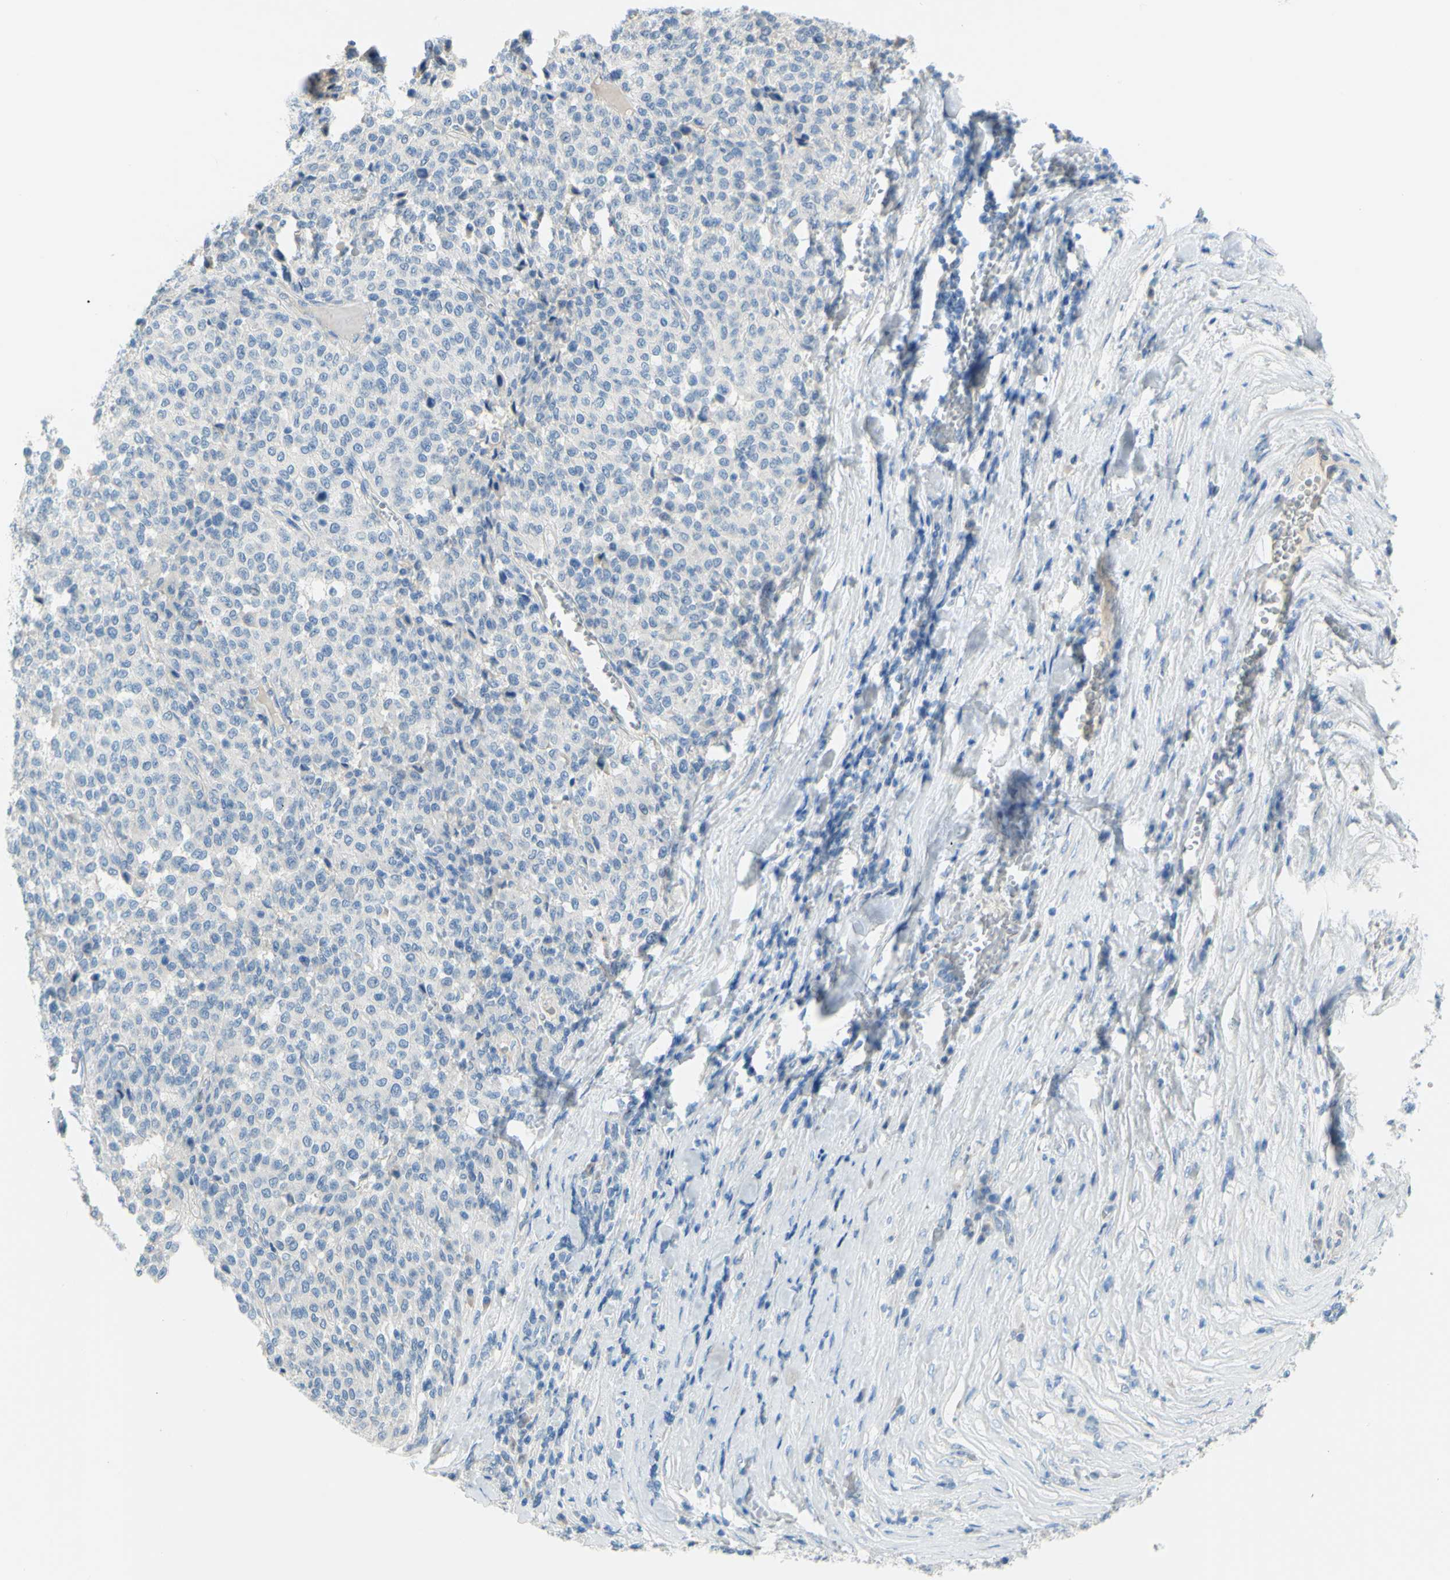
{"staining": {"intensity": "negative", "quantity": "none", "location": "none"}, "tissue": "melanoma", "cell_type": "Tumor cells", "image_type": "cancer", "snomed": [{"axis": "morphology", "description": "Malignant melanoma, Metastatic site"}, {"axis": "topography", "description": "Pancreas"}], "caption": "Tumor cells are negative for protein expression in human melanoma.", "gene": "SLC1A2", "patient": {"sex": "female", "age": 30}}